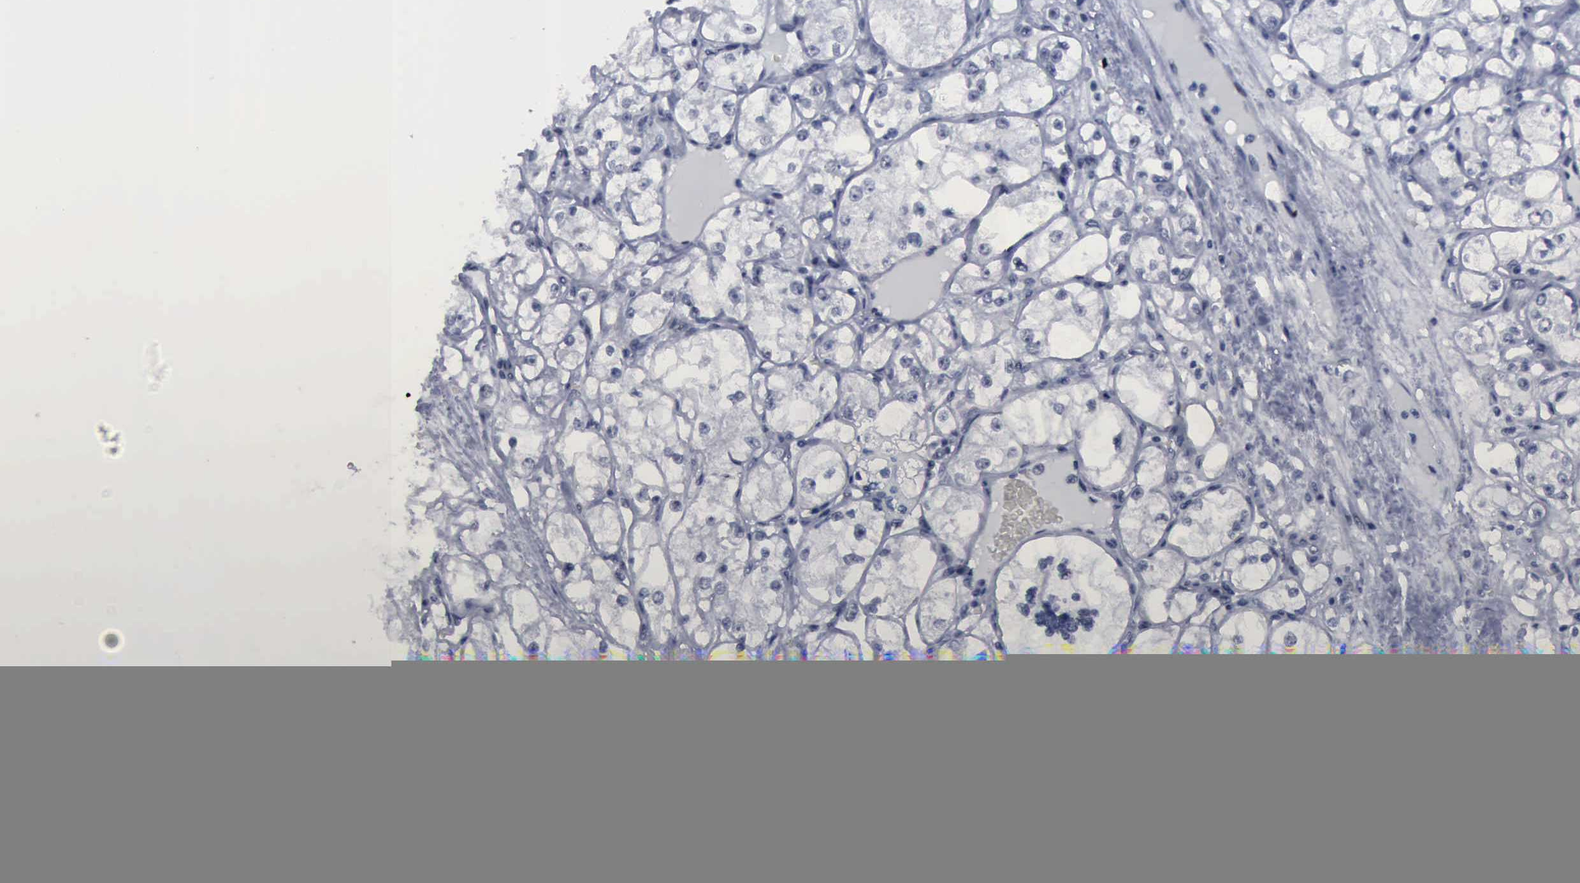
{"staining": {"intensity": "negative", "quantity": "none", "location": "none"}, "tissue": "renal cancer", "cell_type": "Tumor cells", "image_type": "cancer", "snomed": [{"axis": "morphology", "description": "Adenocarcinoma, NOS"}, {"axis": "topography", "description": "Kidney"}], "caption": "DAB immunohistochemical staining of human renal cancer demonstrates no significant staining in tumor cells.", "gene": "BRD1", "patient": {"sex": "male", "age": 61}}